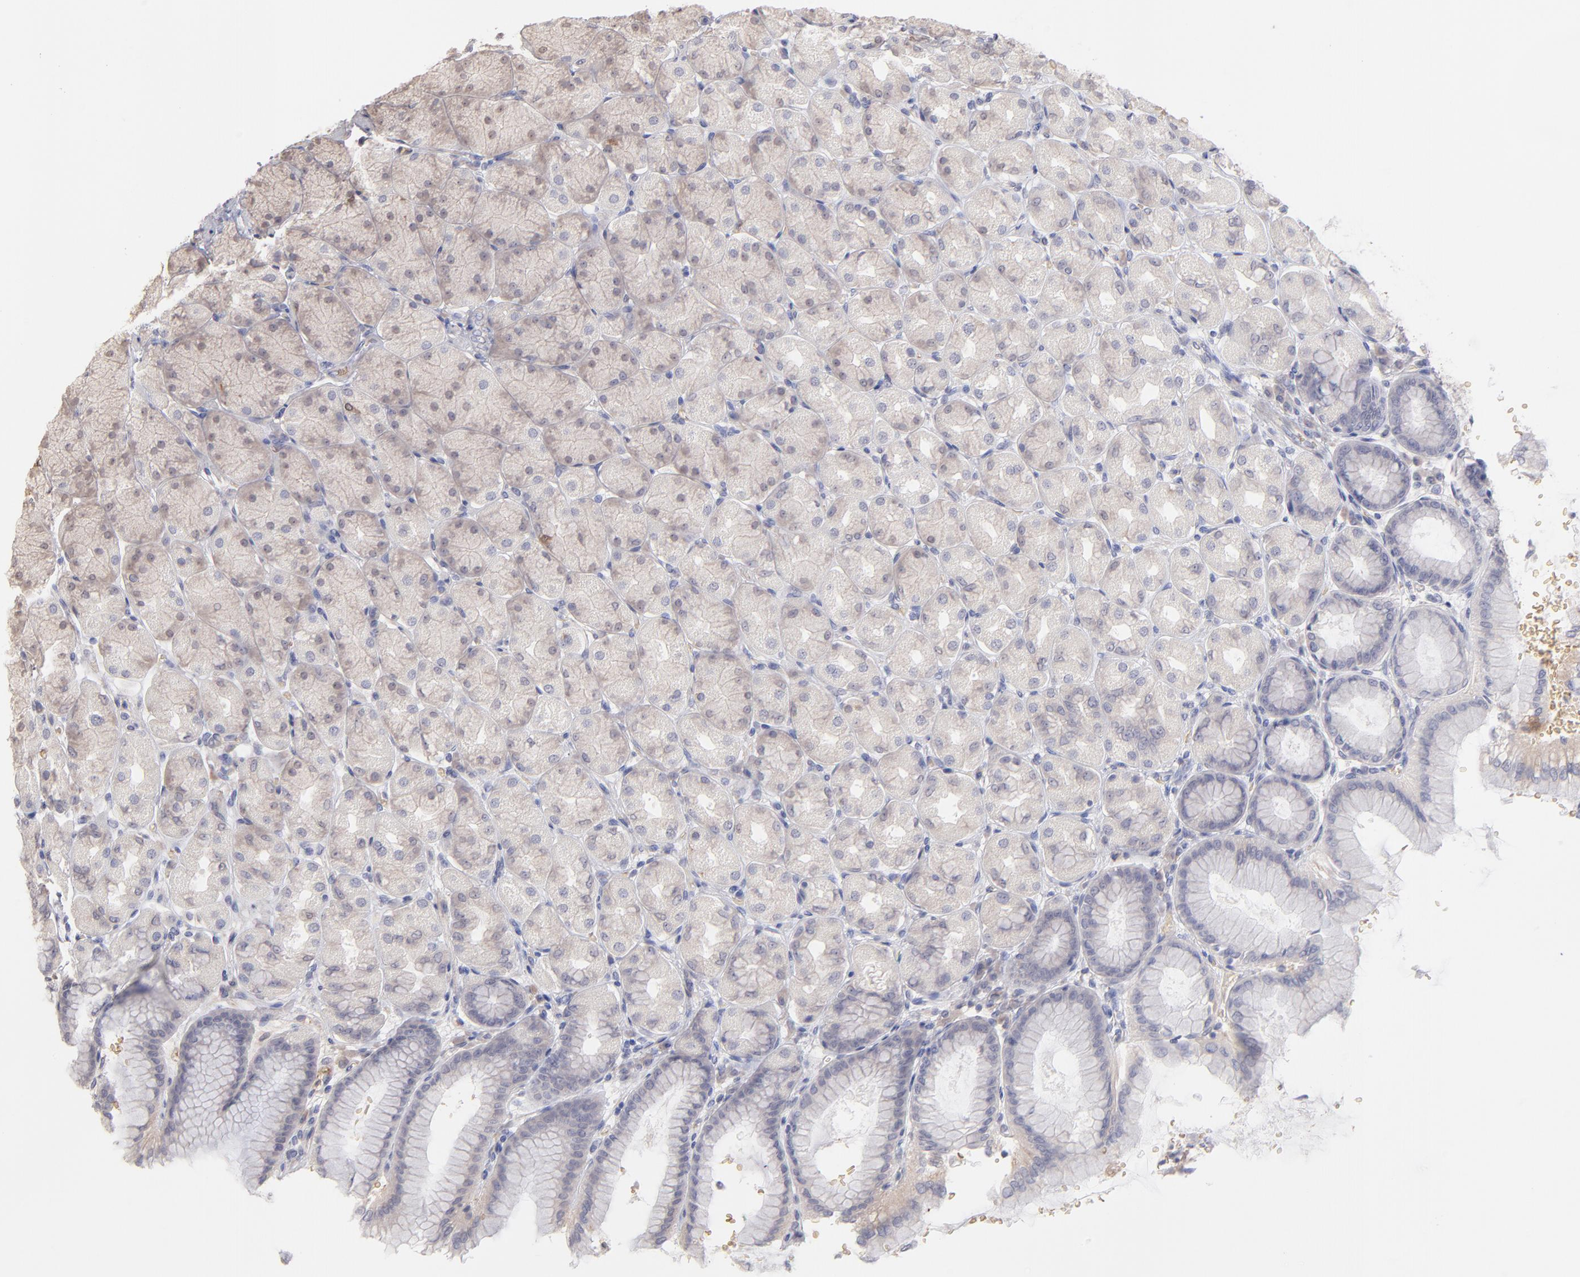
{"staining": {"intensity": "weak", "quantity": ">75%", "location": "cytoplasmic/membranous"}, "tissue": "stomach", "cell_type": "Glandular cells", "image_type": "normal", "snomed": [{"axis": "morphology", "description": "Normal tissue, NOS"}, {"axis": "topography", "description": "Stomach, upper"}], "caption": "Brown immunohistochemical staining in benign human stomach displays weak cytoplasmic/membranous positivity in about >75% of glandular cells.", "gene": "F13B", "patient": {"sex": "female", "age": 56}}